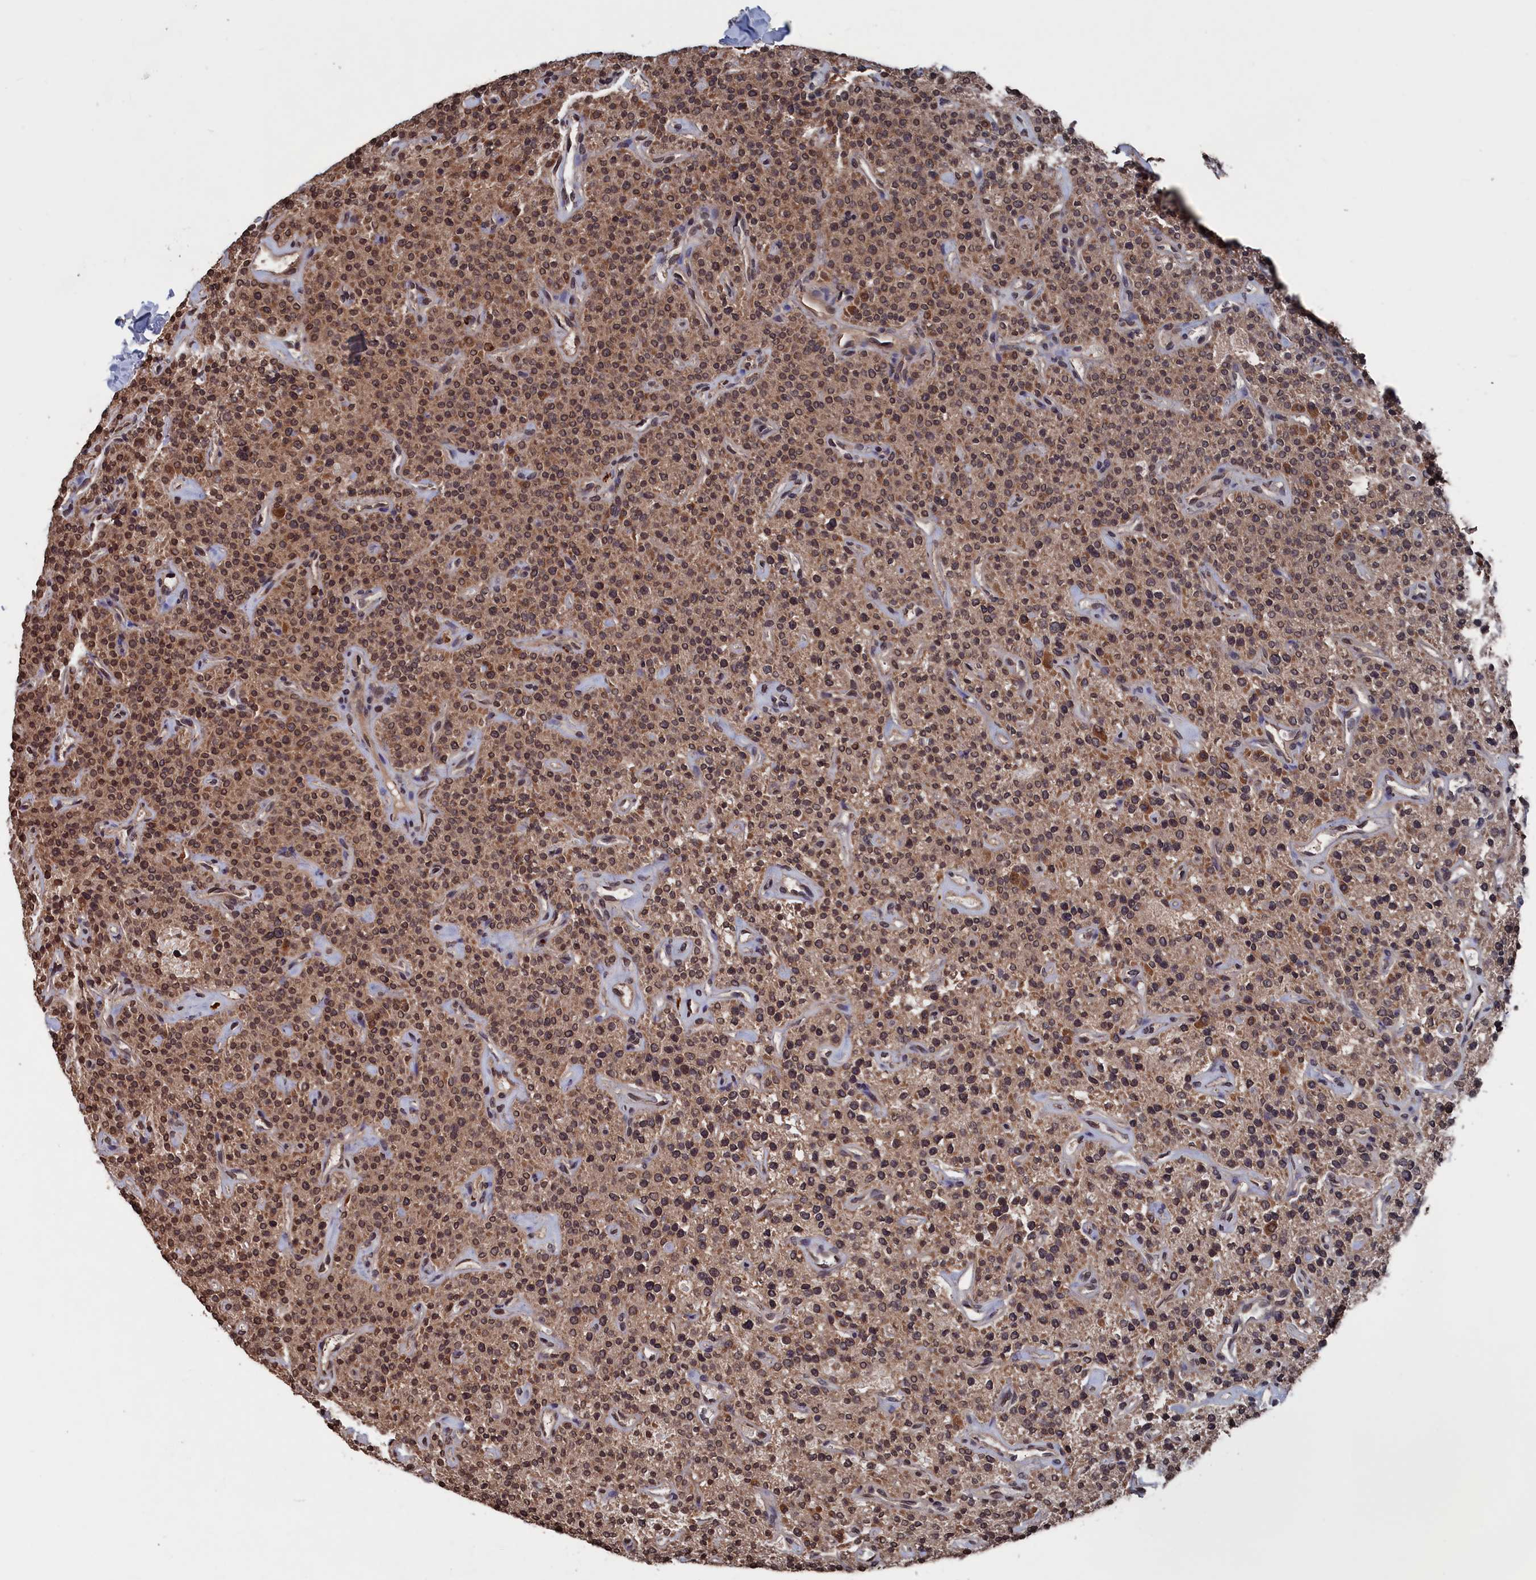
{"staining": {"intensity": "moderate", "quantity": ">75%", "location": "cytoplasmic/membranous,nuclear"}, "tissue": "parathyroid gland", "cell_type": "Glandular cells", "image_type": "normal", "snomed": [{"axis": "morphology", "description": "Normal tissue, NOS"}, {"axis": "topography", "description": "Parathyroid gland"}], "caption": "Glandular cells reveal medium levels of moderate cytoplasmic/membranous,nuclear staining in approximately >75% of cells in benign human parathyroid gland.", "gene": "PDE12", "patient": {"sex": "male", "age": 46}}